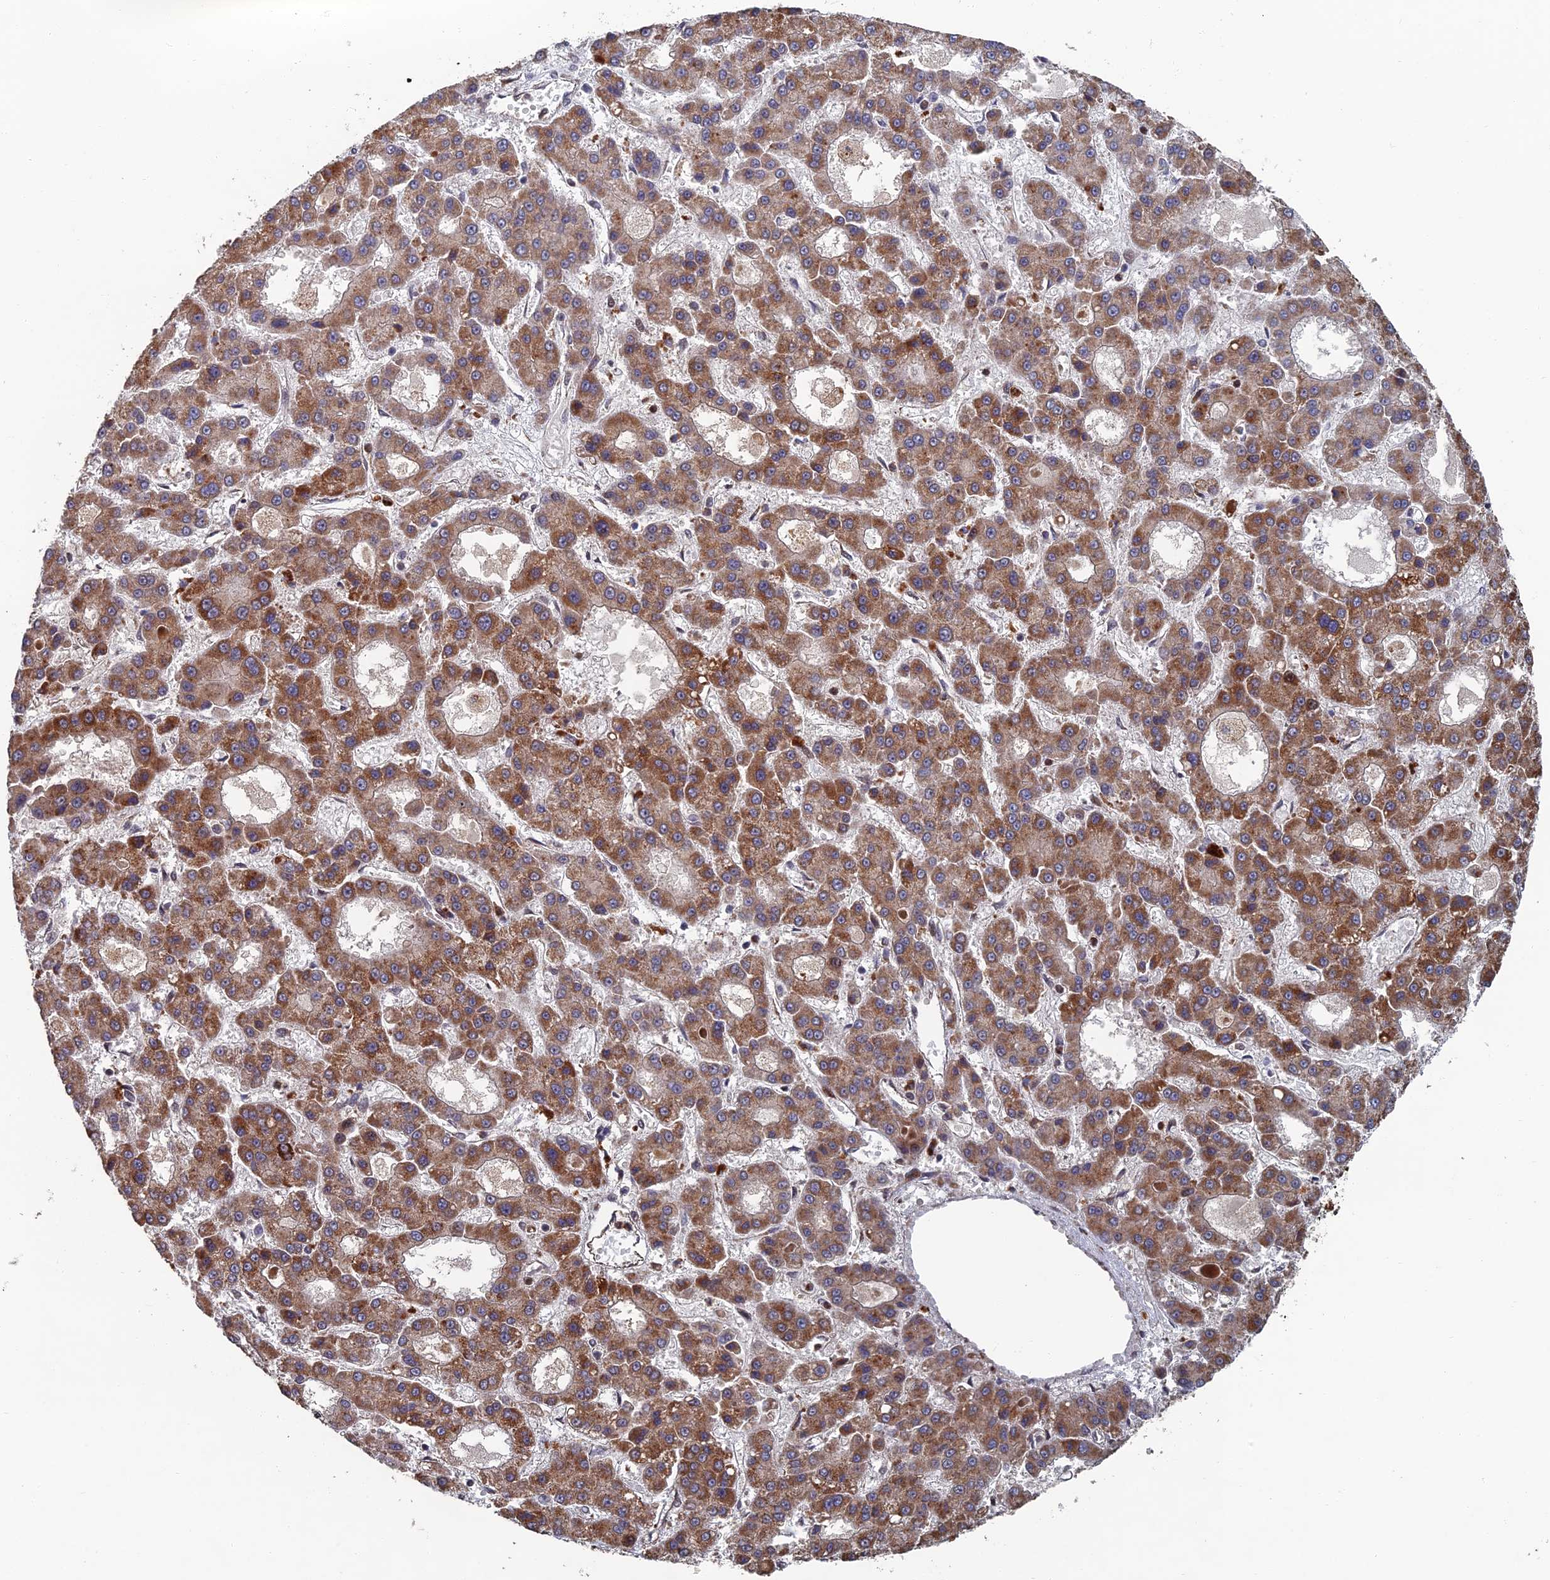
{"staining": {"intensity": "moderate", "quantity": ">75%", "location": "cytoplasmic/membranous"}, "tissue": "liver cancer", "cell_type": "Tumor cells", "image_type": "cancer", "snomed": [{"axis": "morphology", "description": "Carcinoma, Hepatocellular, NOS"}, {"axis": "topography", "description": "Liver"}], "caption": "Liver cancer (hepatocellular carcinoma) stained with a brown dye demonstrates moderate cytoplasmic/membranous positive expression in about >75% of tumor cells.", "gene": "GTF2IRD1", "patient": {"sex": "male", "age": 70}}